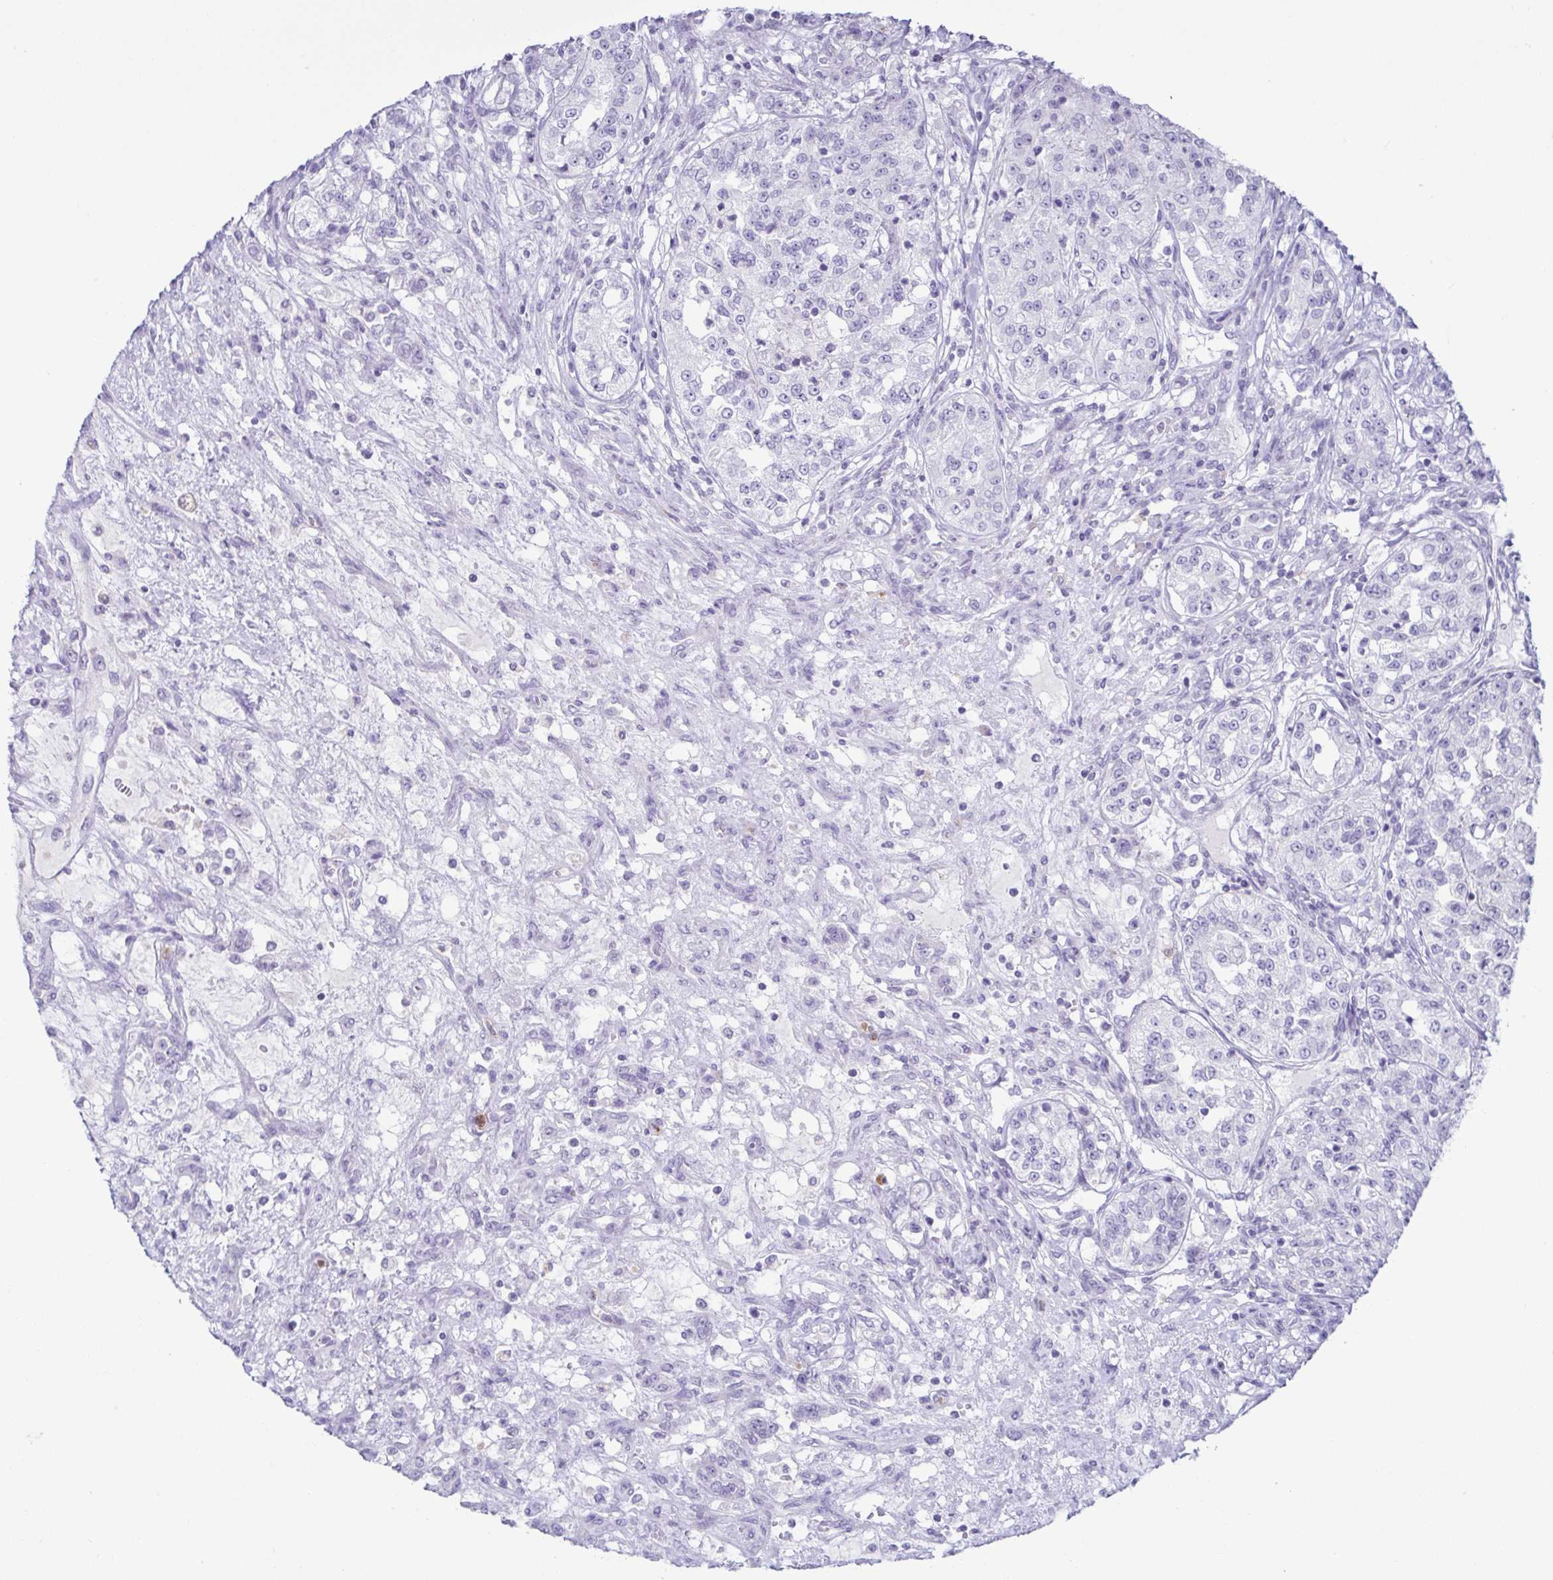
{"staining": {"intensity": "negative", "quantity": "none", "location": "none"}, "tissue": "renal cancer", "cell_type": "Tumor cells", "image_type": "cancer", "snomed": [{"axis": "morphology", "description": "Adenocarcinoma, NOS"}, {"axis": "topography", "description": "Kidney"}], "caption": "Image shows no protein positivity in tumor cells of renal cancer tissue.", "gene": "AZU1", "patient": {"sex": "female", "age": 63}}